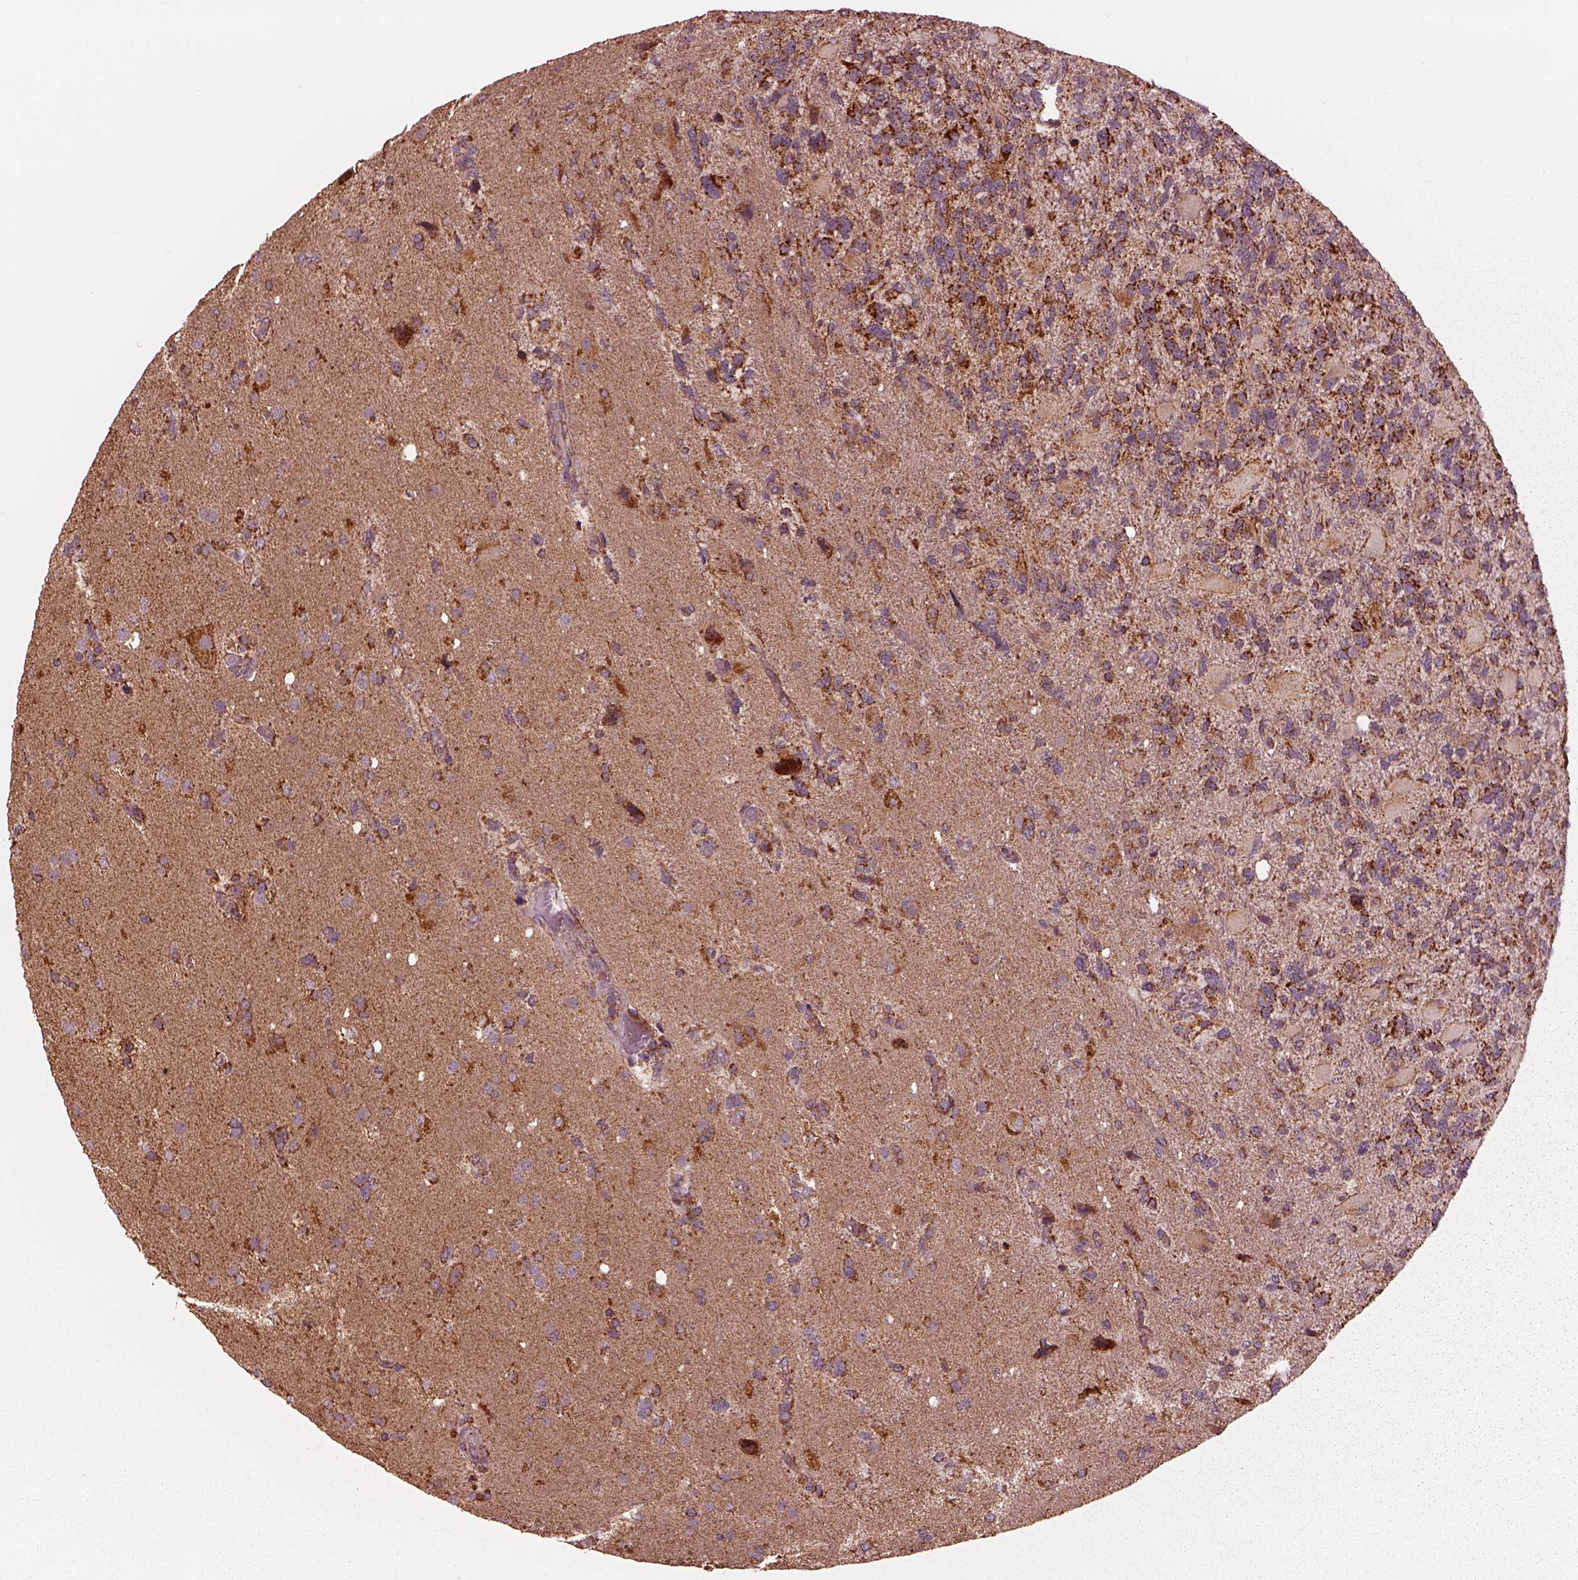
{"staining": {"intensity": "strong", "quantity": "25%-75%", "location": "cytoplasmic/membranous"}, "tissue": "glioma", "cell_type": "Tumor cells", "image_type": "cancer", "snomed": [{"axis": "morphology", "description": "Glioma, malignant, High grade"}, {"axis": "topography", "description": "Brain"}], "caption": "Protein staining shows strong cytoplasmic/membranous expression in about 25%-75% of tumor cells in malignant glioma (high-grade).", "gene": "NDUFB10", "patient": {"sex": "female", "age": 71}}